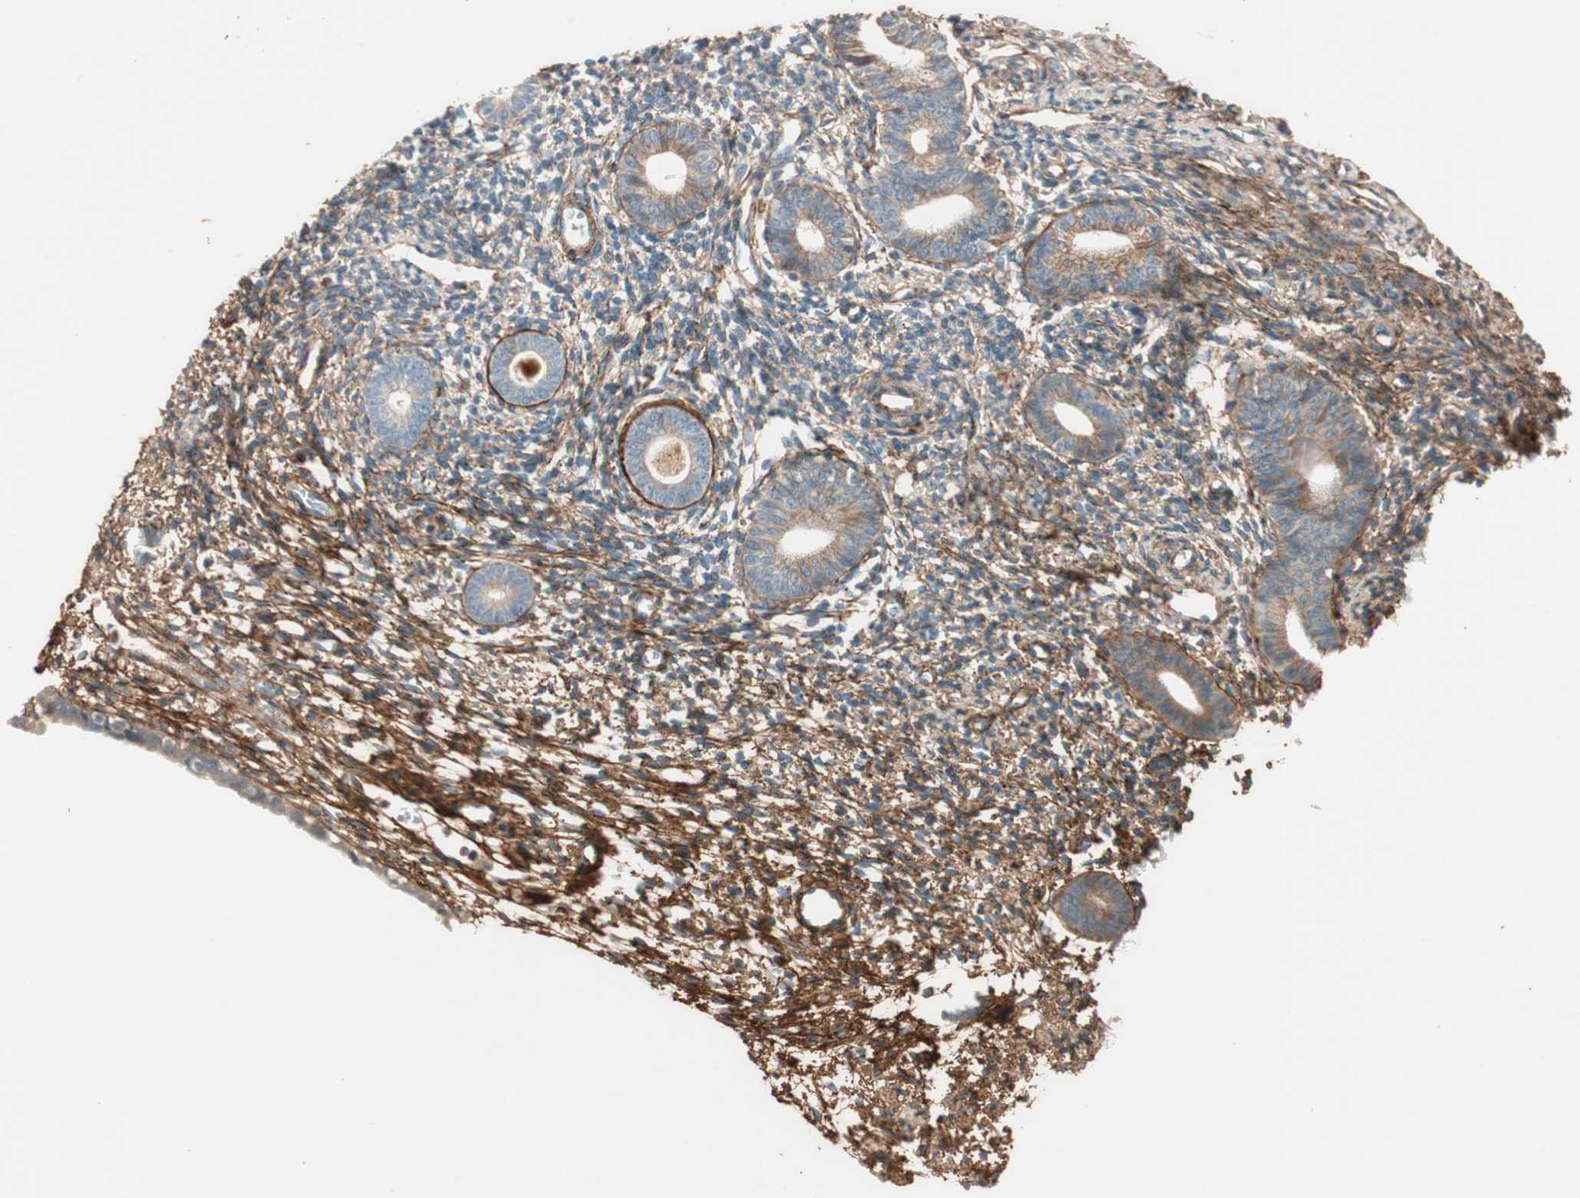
{"staining": {"intensity": "strong", "quantity": ">75%", "location": "cytoplasmic/membranous,nuclear"}, "tissue": "endometrium", "cell_type": "Cells in endometrial stroma", "image_type": "normal", "snomed": [{"axis": "morphology", "description": "Normal tissue, NOS"}, {"axis": "topography", "description": "Endometrium"}], "caption": "Strong cytoplasmic/membranous,nuclear staining for a protein is present in approximately >75% of cells in endometrial stroma of benign endometrium using IHC.", "gene": "EPHA6", "patient": {"sex": "female", "age": 71}}